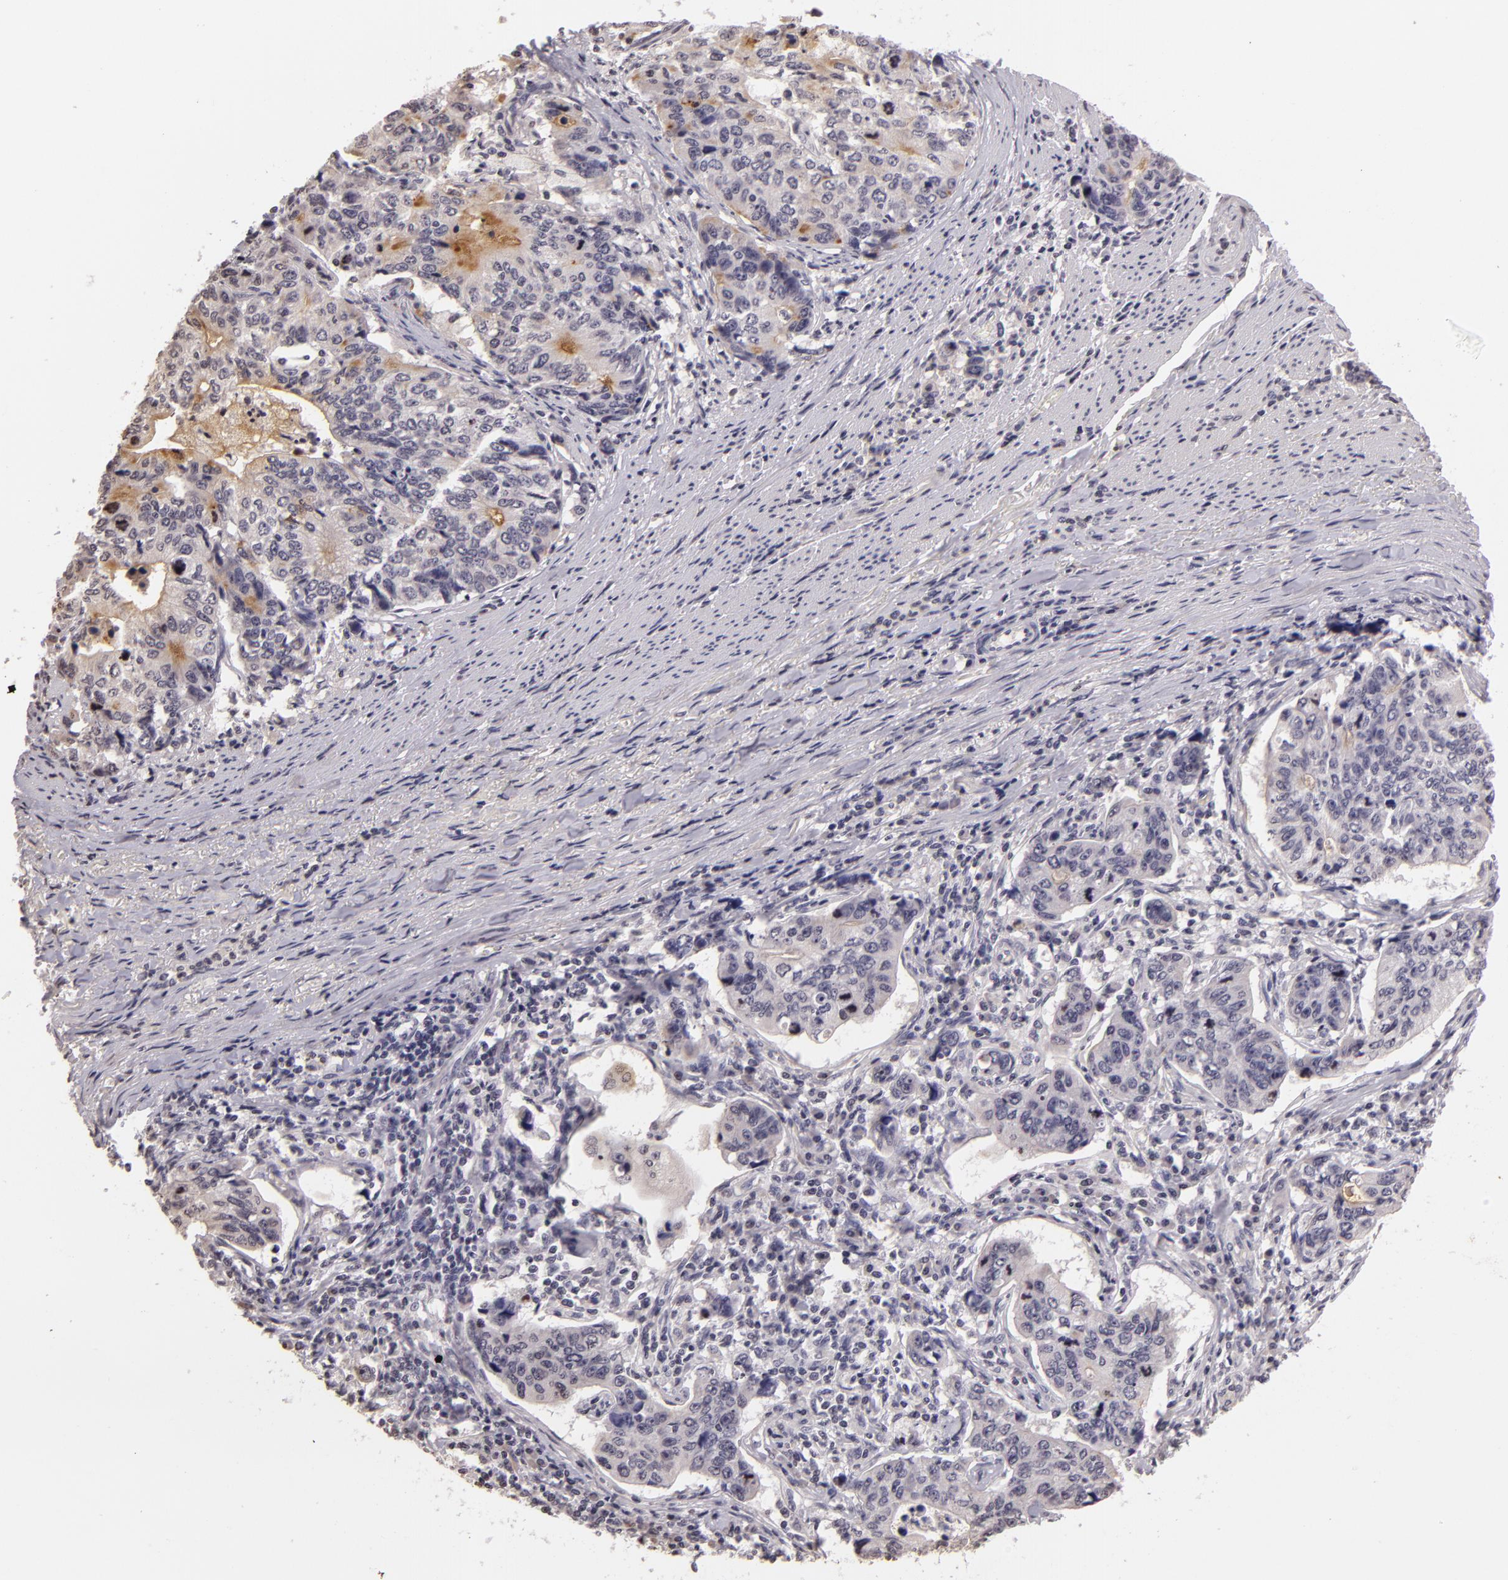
{"staining": {"intensity": "moderate", "quantity": "<25%", "location": "cytoplasmic/membranous"}, "tissue": "stomach cancer", "cell_type": "Tumor cells", "image_type": "cancer", "snomed": [{"axis": "morphology", "description": "Adenocarcinoma, NOS"}, {"axis": "topography", "description": "Esophagus"}, {"axis": "topography", "description": "Stomach"}], "caption": "Brown immunohistochemical staining in stomach cancer (adenocarcinoma) shows moderate cytoplasmic/membranous positivity in approximately <25% of tumor cells.", "gene": "MUC1", "patient": {"sex": "male", "age": 74}}